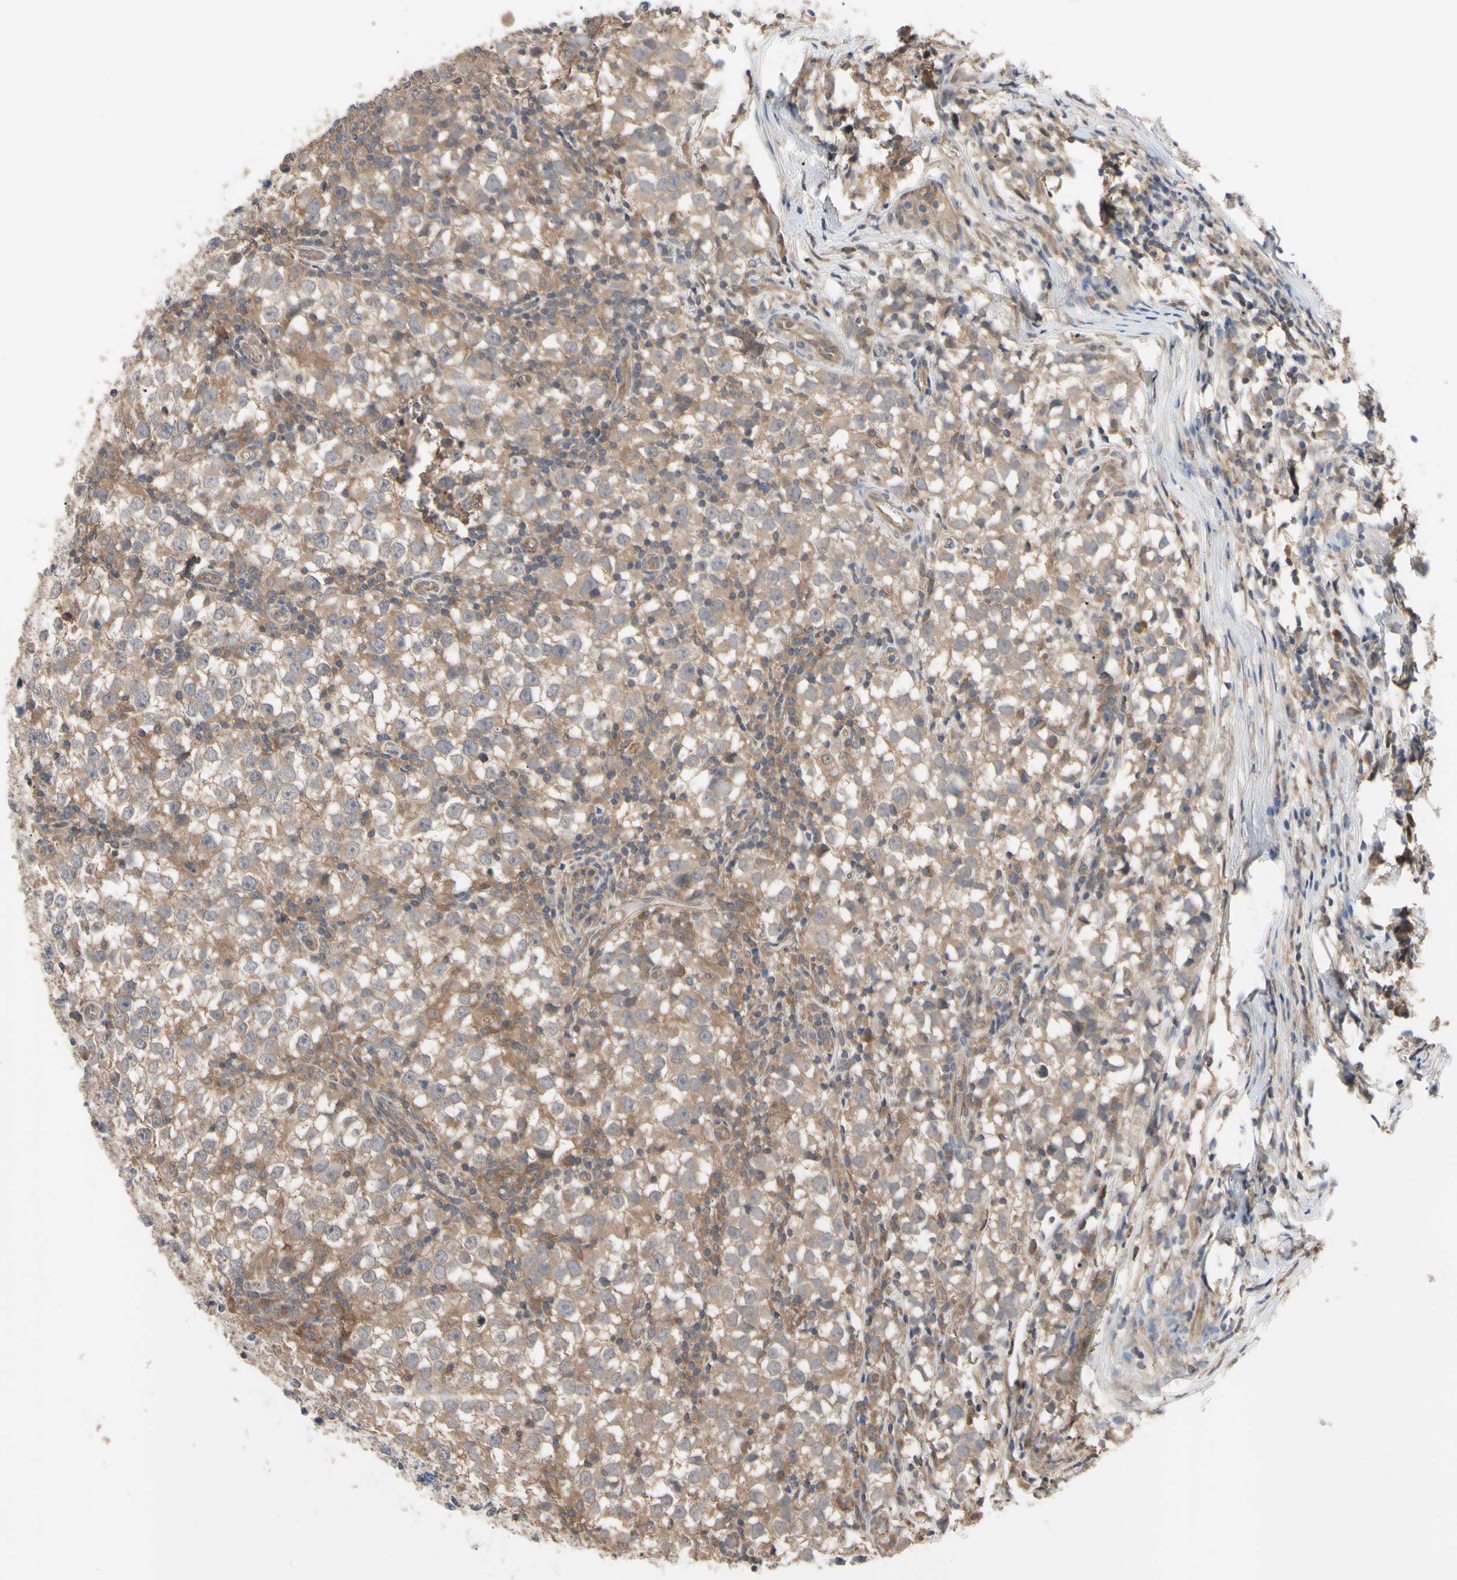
{"staining": {"intensity": "moderate", "quantity": ">75%", "location": "cytoplasmic/membranous"}, "tissue": "testis cancer", "cell_type": "Tumor cells", "image_type": "cancer", "snomed": [{"axis": "morphology", "description": "Seminoma, NOS"}, {"axis": "topography", "description": "Testis"}], "caption": "Tumor cells exhibit medium levels of moderate cytoplasmic/membranous expression in approximately >75% of cells in human testis cancer.", "gene": "DPP8", "patient": {"sex": "male", "age": 65}}